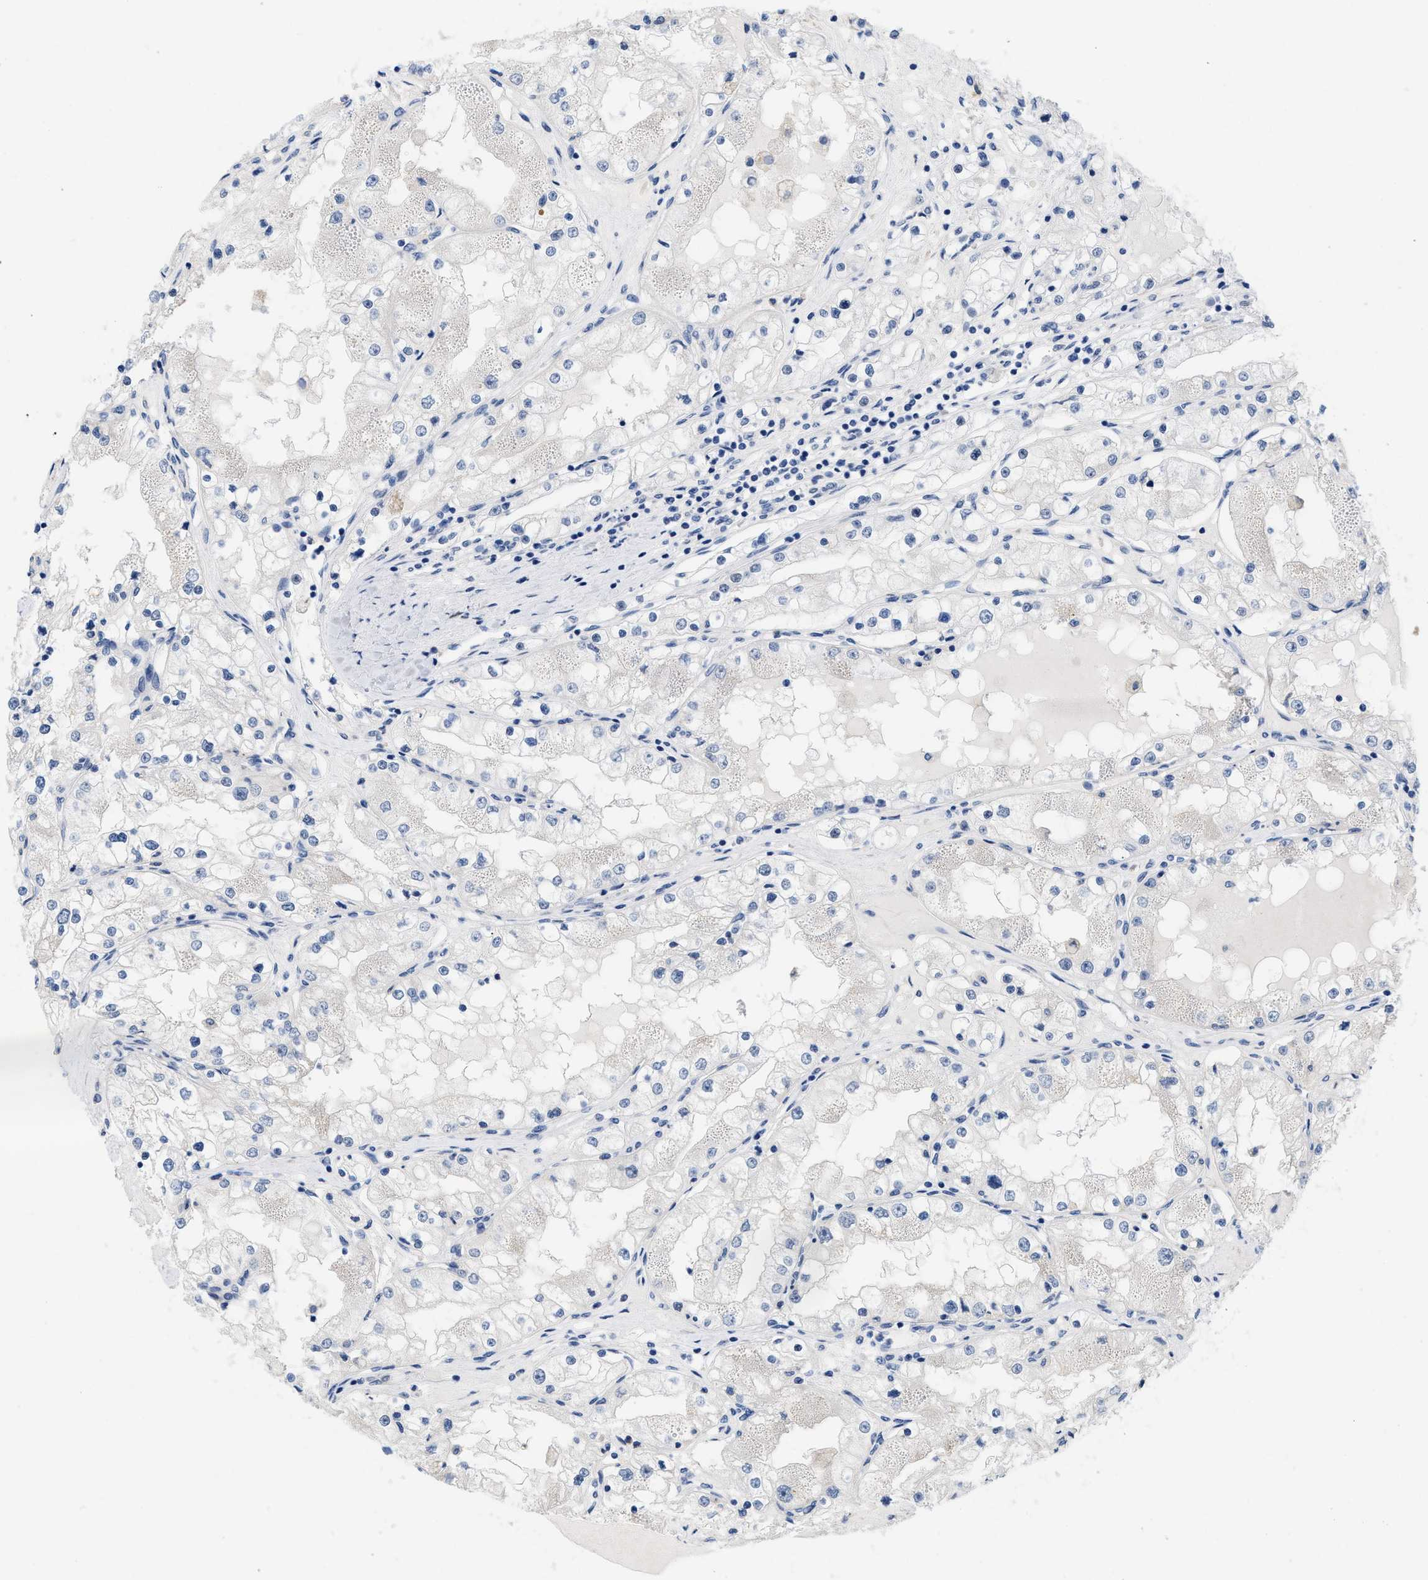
{"staining": {"intensity": "negative", "quantity": "none", "location": "none"}, "tissue": "renal cancer", "cell_type": "Tumor cells", "image_type": "cancer", "snomed": [{"axis": "morphology", "description": "Adenocarcinoma, NOS"}, {"axis": "topography", "description": "Kidney"}], "caption": "IHC of renal cancer (adenocarcinoma) reveals no positivity in tumor cells. (DAB (3,3'-diaminobenzidine) immunohistochemistry (IHC) with hematoxylin counter stain).", "gene": "NFIX", "patient": {"sex": "male", "age": 68}}